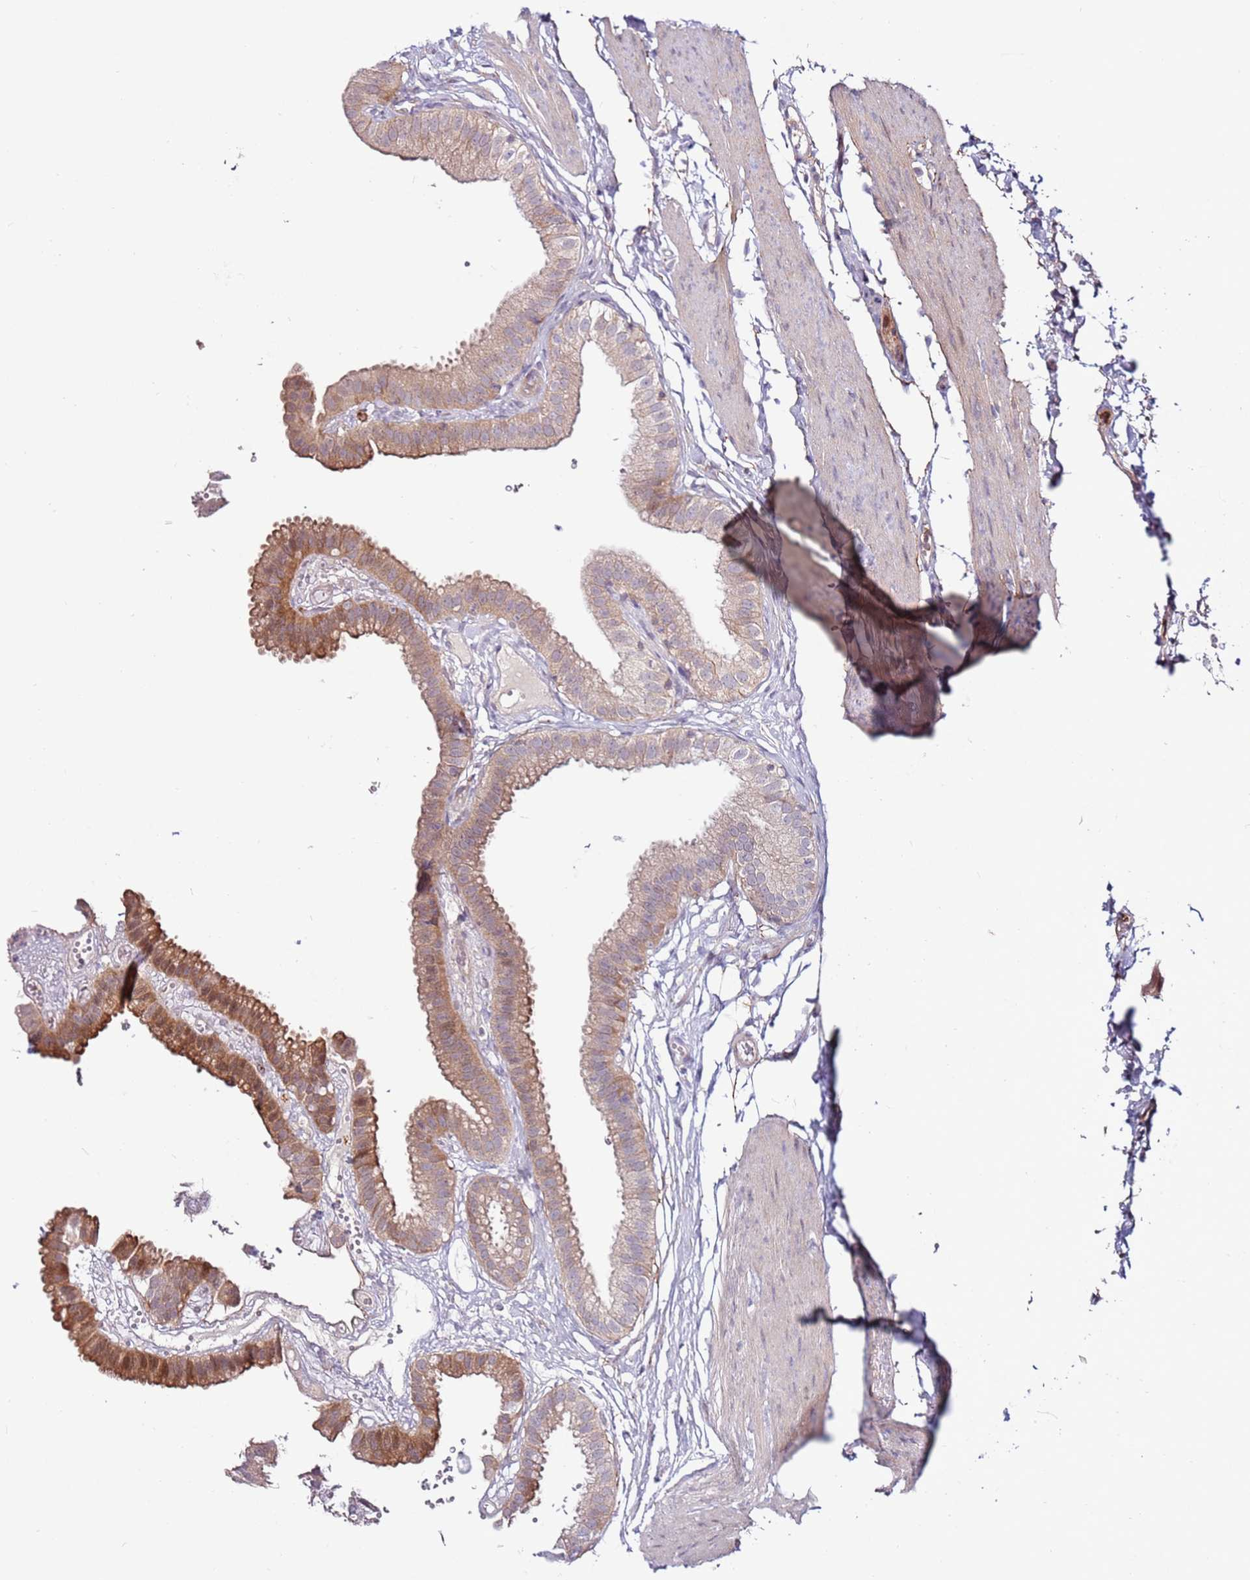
{"staining": {"intensity": "moderate", "quantity": "<25%", "location": "cytoplasmic/membranous"}, "tissue": "gallbladder", "cell_type": "Glandular cells", "image_type": "normal", "snomed": [{"axis": "morphology", "description": "Normal tissue, NOS"}, {"axis": "topography", "description": "Gallbladder"}], "caption": "Immunohistochemistry image of unremarkable human gallbladder stained for a protein (brown), which reveals low levels of moderate cytoplasmic/membranous staining in about <25% of glandular cells.", "gene": "MTG2", "patient": {"sex": "female", "age": 61}}